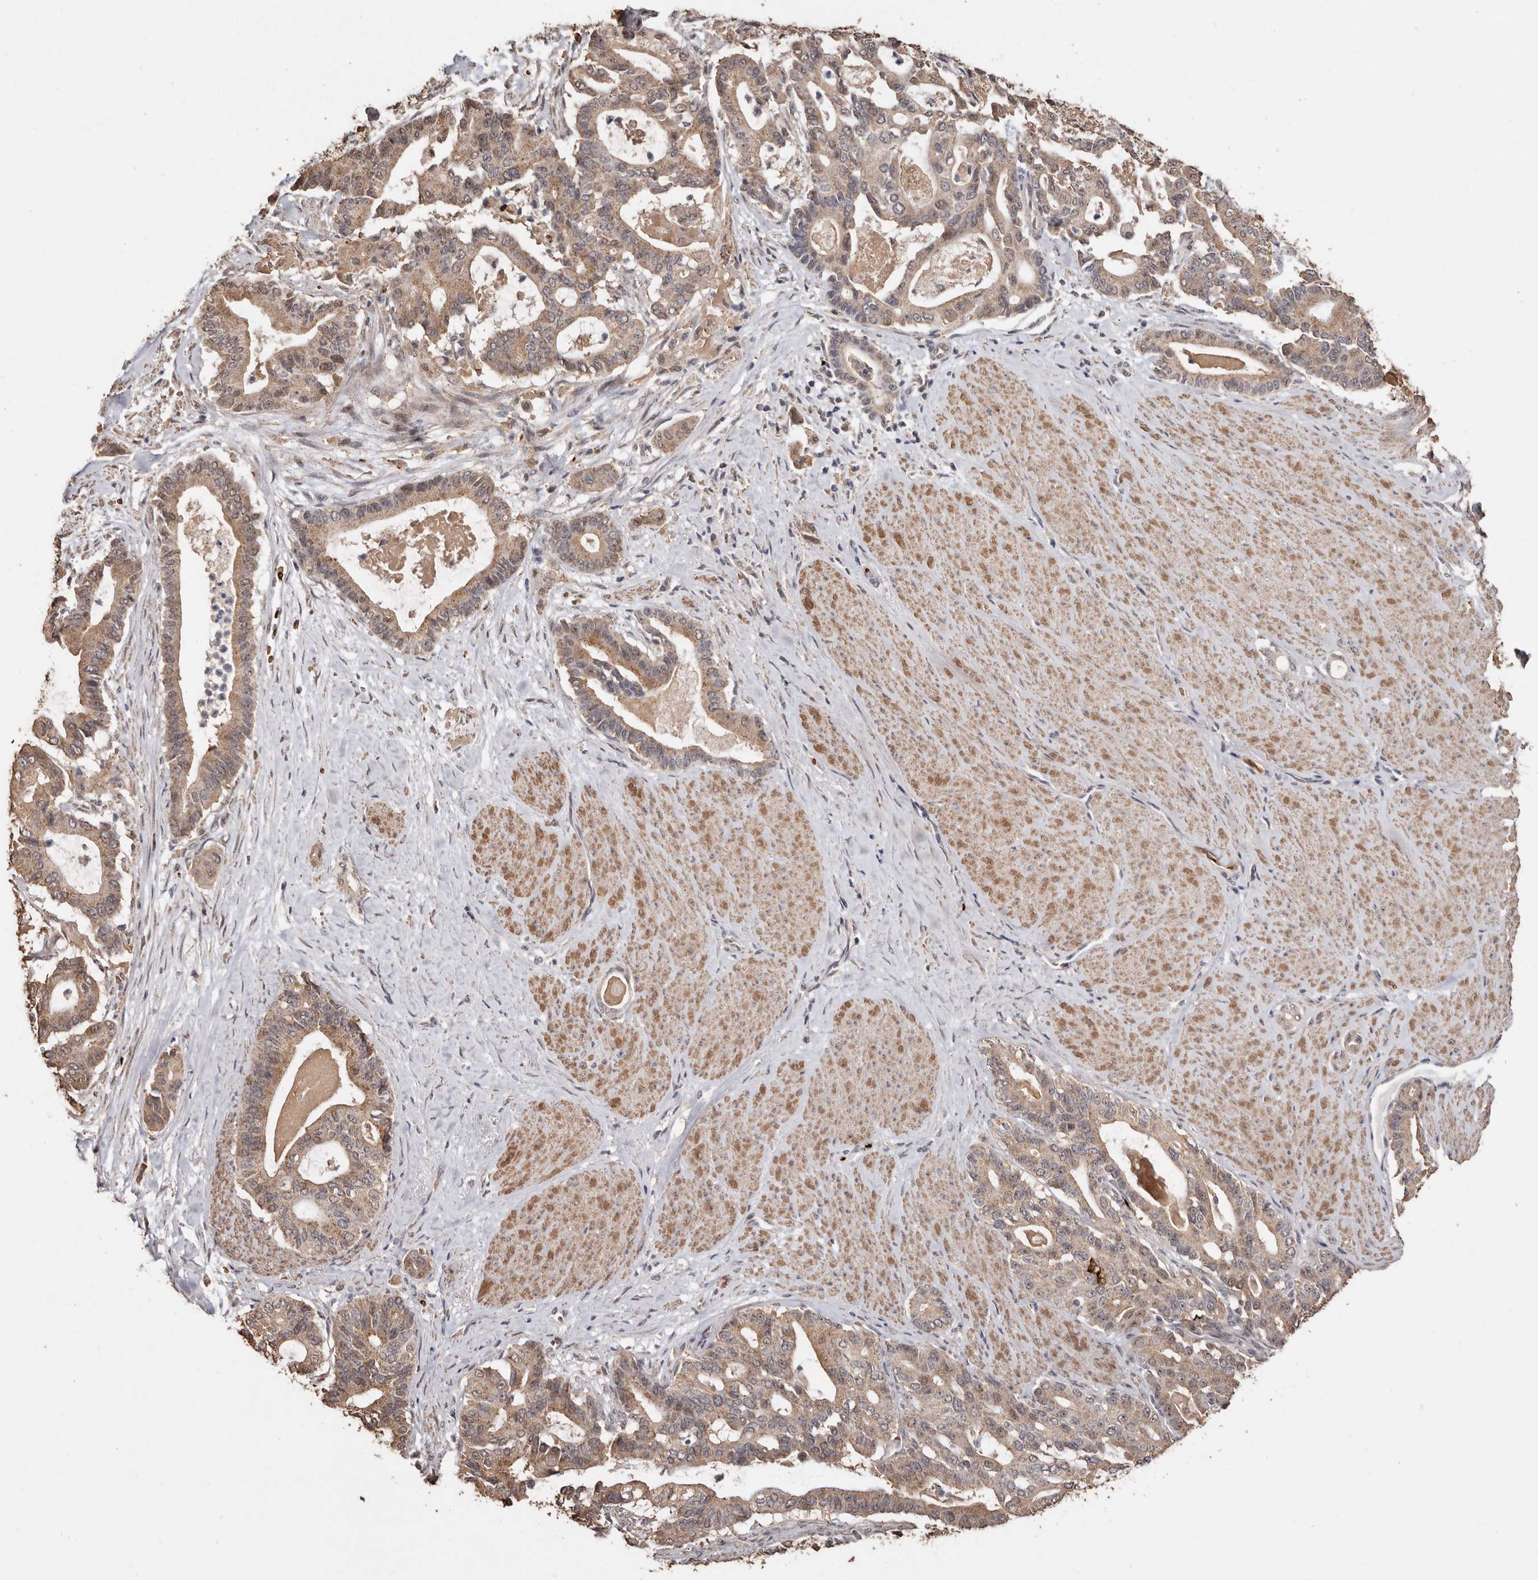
{"staining": {"intensity": "moderate", "quantity": ">75%", "location": "cytoplasmic/membranous"}, "tissue": "pancreatic cancer", "cell_type": "Tumor cells", "image_type": "cancer", "snomed": [{"axis": "morphology", "description": "Adenocarcinoma, NOS"}, {"axis": "topography", "description": "Pancreas"}], "caption": "Tumor cells show medium levels of moderate cytoplasmic/membranous expression in approximately >75% of cells in adenocarcinoma (pancreatic). The staining is performed using DAB brown chromogen to label protein expression. The nuclei are counter-stained blue using hematoxylin.", "gene": "GRAMD2A", "patient": {"sex": "male", "age": 63}}